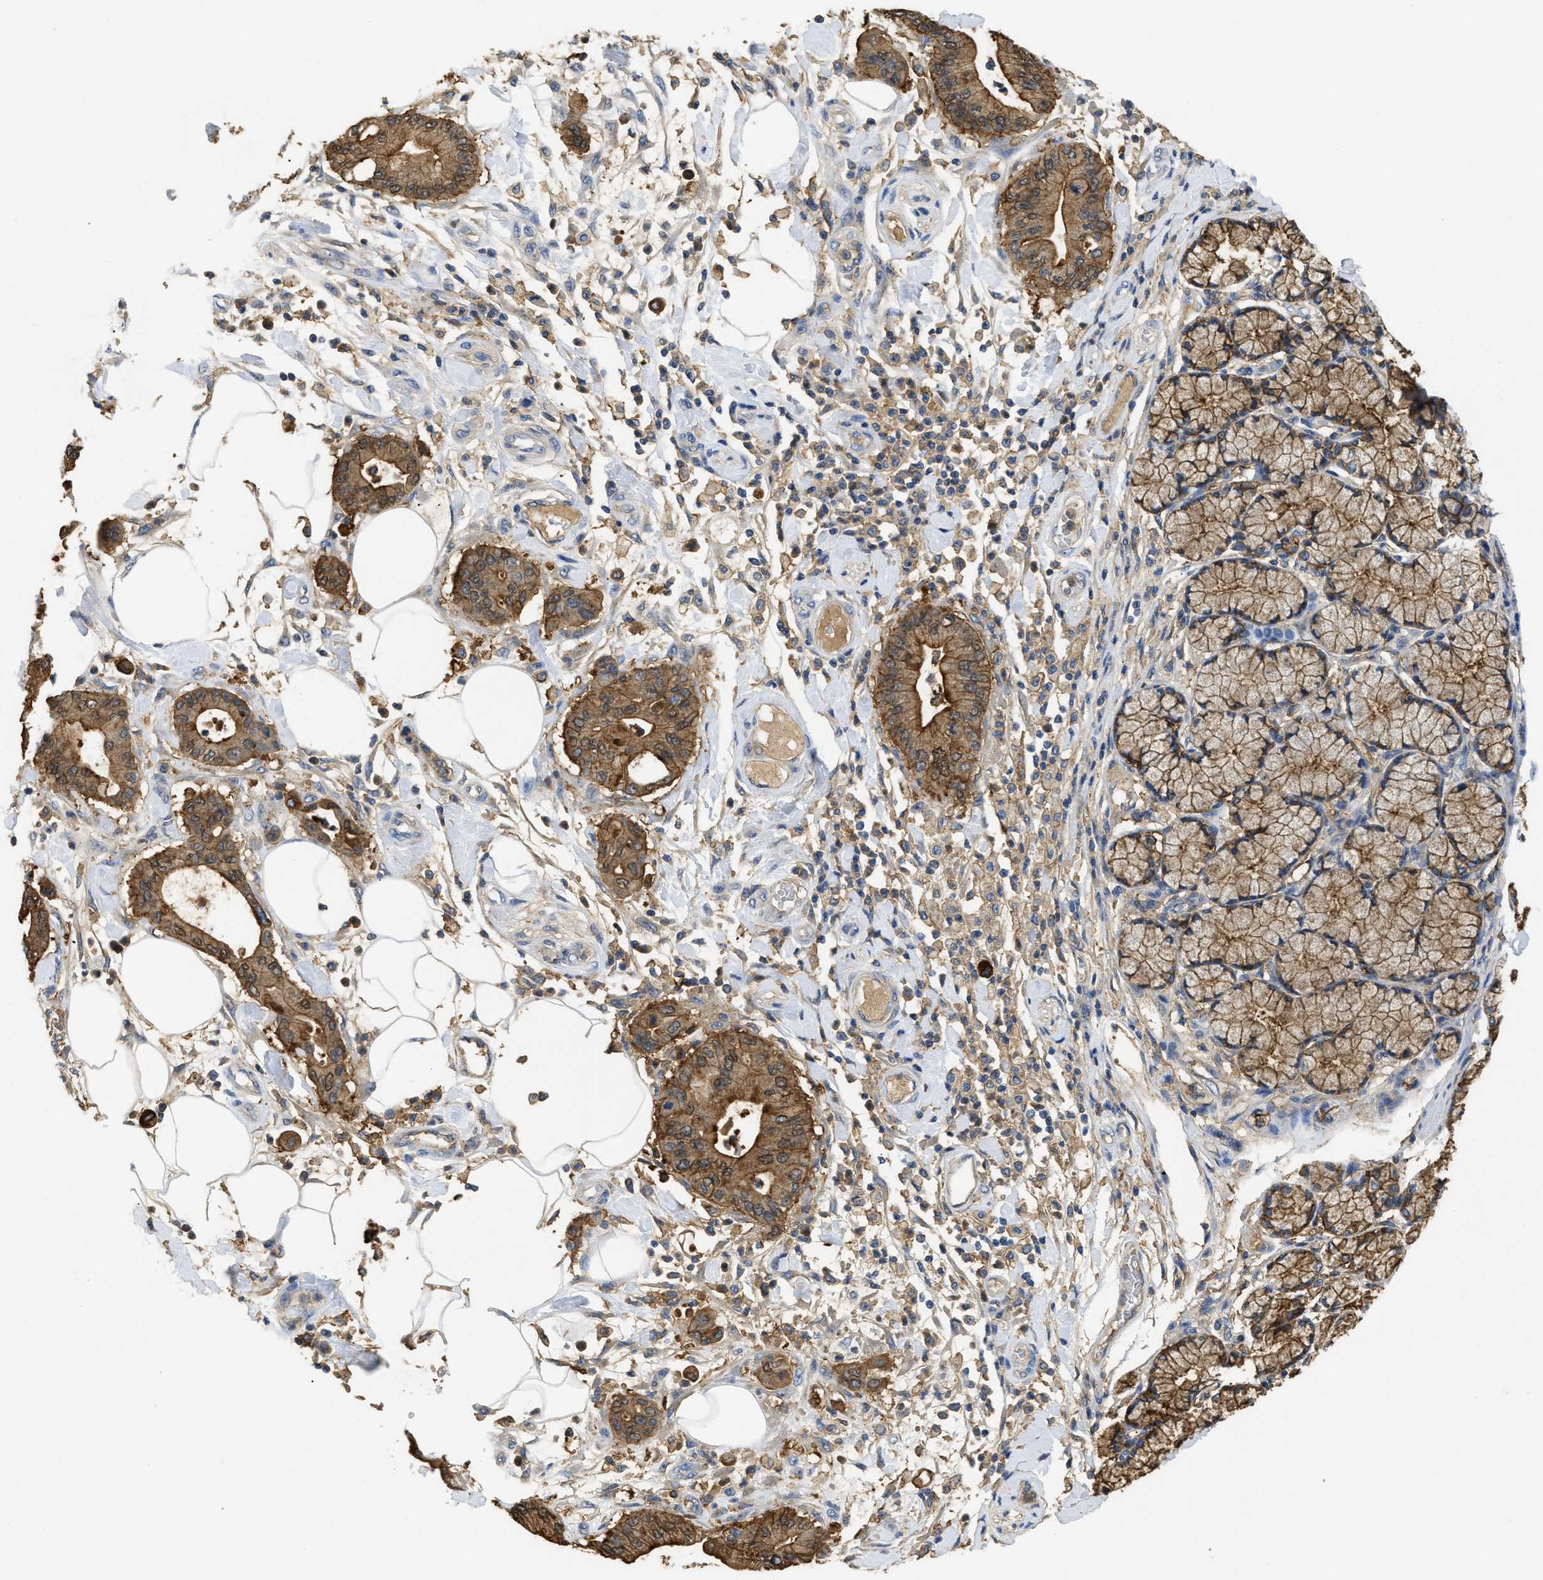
{"staining": {"intensity": "moderate", "quantity": ">75%", "location": "cytoplasmic/membranous"}, "tissue": "pancreatic cancer", "cell_type": "Tumor cells", "image_type": "cancer", "snomed": [{"axis": "morphology", "description": "Adenocarcinoma, NOS"}, {"axis": "morphology", "description": "Adenocarcinoma, metastatic, NOS"}, {"axis": "topography", "description": "Lymph node"}, {"axis": "topography", "description": "Pancreas"}, {"axis": "topography", "description": "Duodenum"}], "caption": "IHC of human pancreatic cancer (metastatic adenocarcinoma) shows medium levels of moderate cytoplasmic/membranous staining in approximately >75% of tumor cells.", "gene": "ANXA4", "patient": {"sex": "female", "age": 64}}